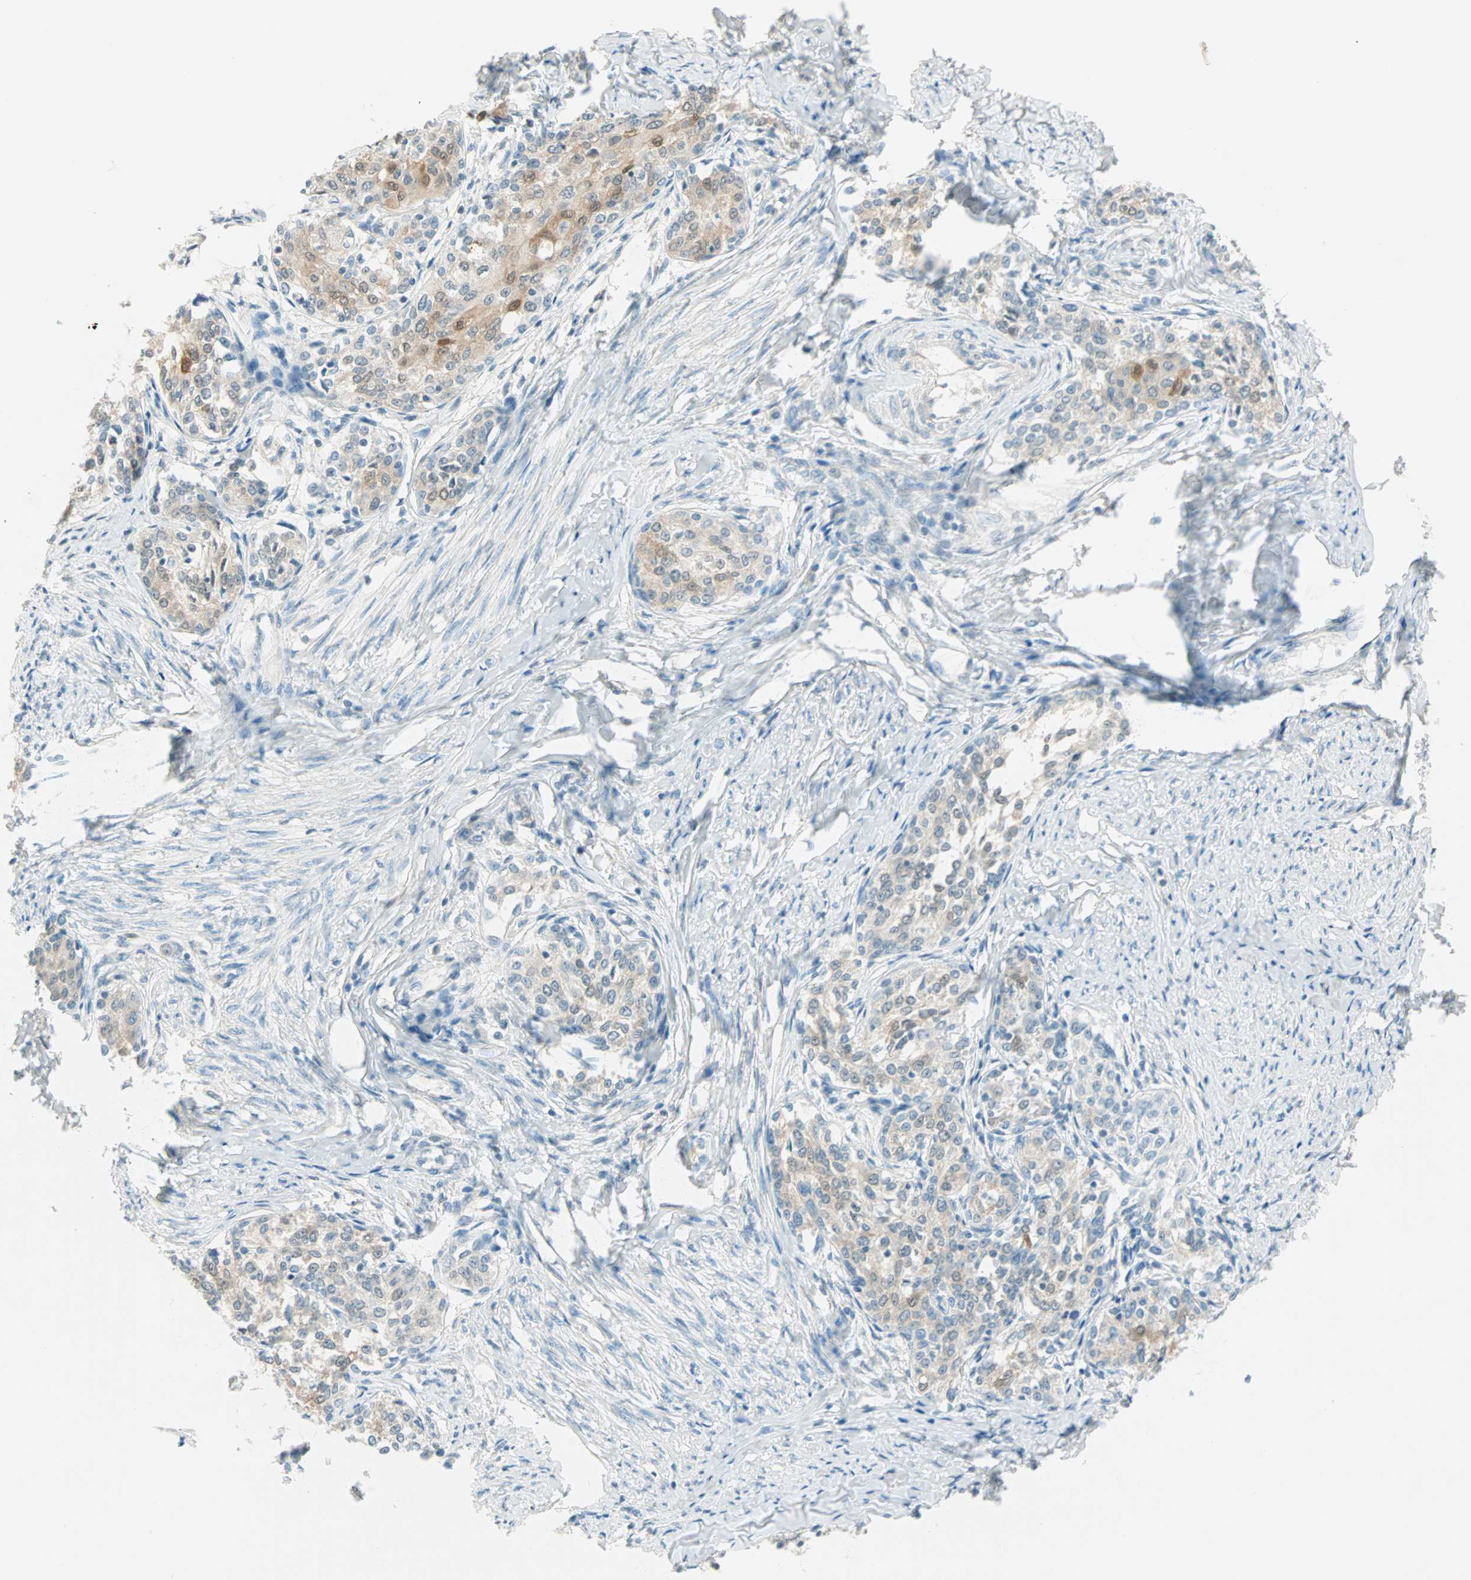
{"staining": {"intensity": "moderate", "quantity": "25%-75%", "location": "cytoplasmic/membranous"}, "tissue": "cervical cancer", "cell_type": "Tumor cells", "image_type": "cancer", "snomed": [{"axis": "morphology", "description": "Squamous cell carcinoma, NOS"}, {"axis": "morphology", "description": "Adenocarcinoma, NOS"}, {"axis": "topography", "description": "Cervix"}], "caption": "This image reveals IHC staining of cervical cancer, with medium moderate cytoplasmic/membranous positivity in about 25%-75% of tumor cells.", "gene": "S100A1", "patient": {"sex": "female", "age": 52}}